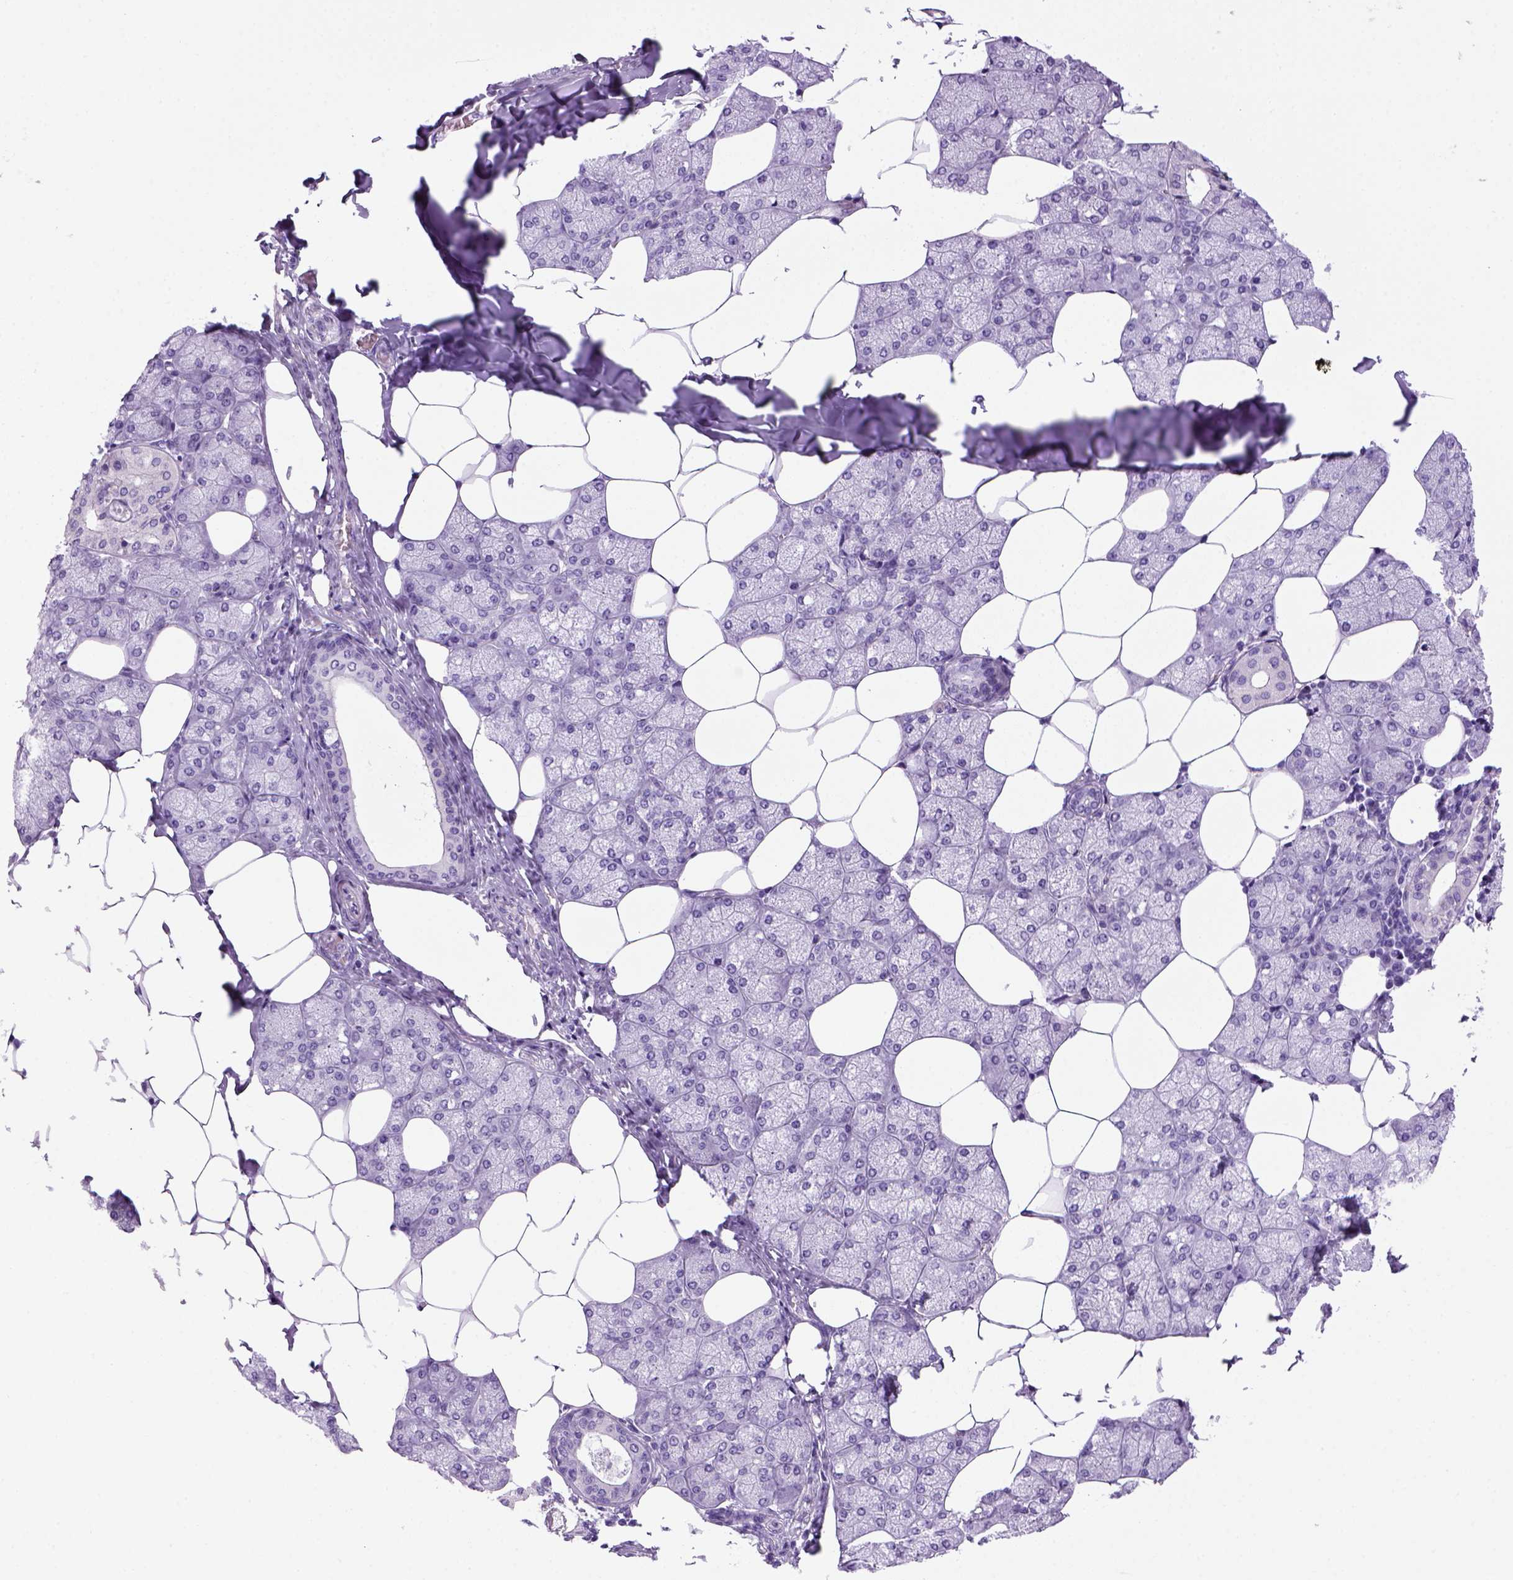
{"staining": {"intensity": "negative", "quantity": "none", "location": "none"}, "tissue": "salivary gland", "cell_type": "Glandular cells", "image_type": "normal", "snomed": [{"axis": "morphology", "description": "Normal tissue, NOS"}, {"axis": "topography", "description": "Salivary gland"}], "caption": "A micrograph of salivary gland stained for a protein reveals no brown staining in glandular cells. (DAB immunohistochemistry, high magnification).", "gene": "SGCG", "patient": {"sex": "female", "age": 43}}